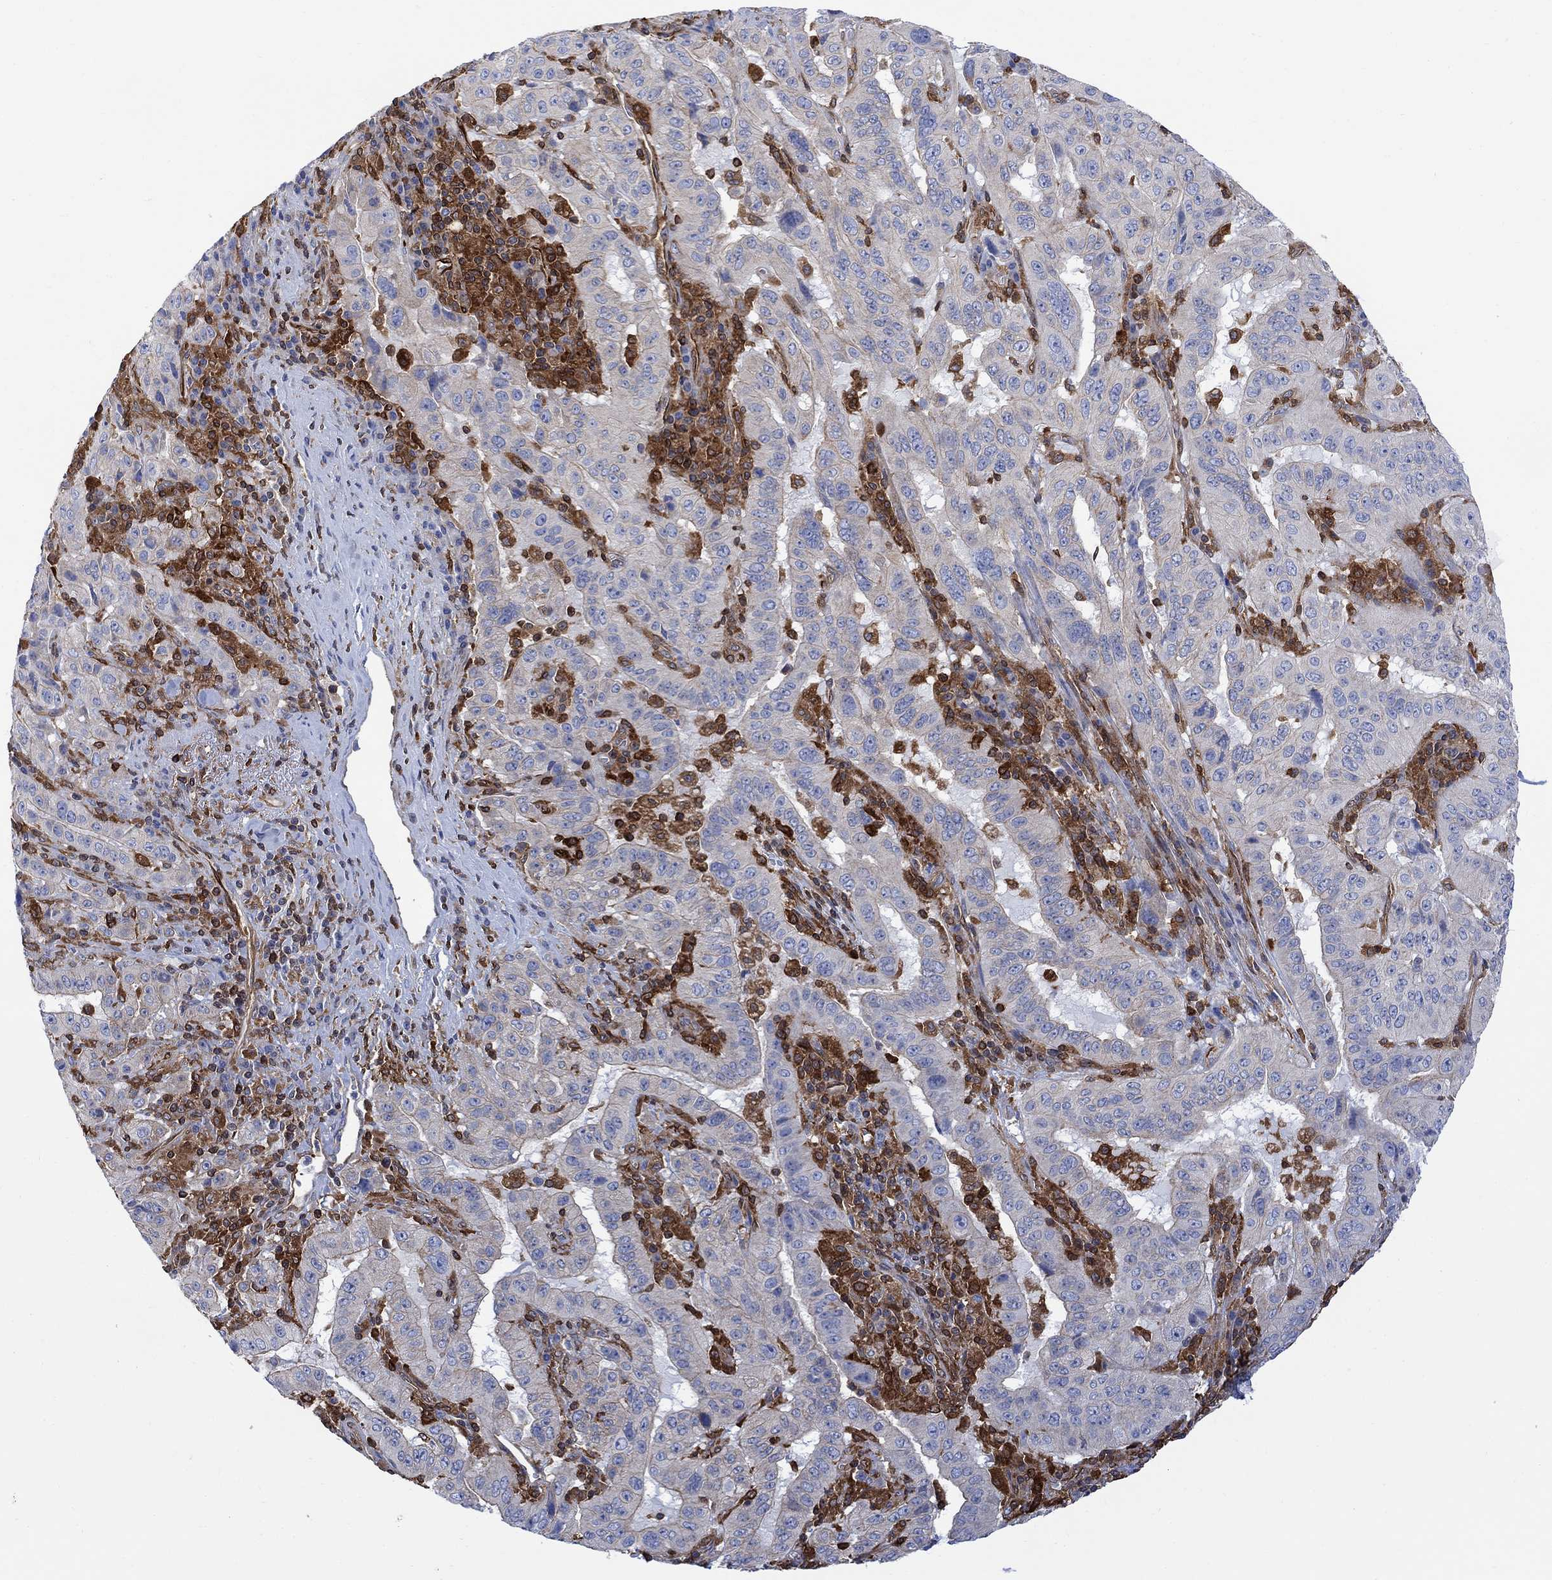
{"staining": {"intensity": "negative", "quantity": "none", "location": "none"}, "tissue": "pancreatic cancer", "cell_type": "Tumor cells", "image_type": "cancer", "snomed": [{"axis": "morphology", "description": "Adenocarcinoma, NOS"}, {"axis": "topography", "description": "Pancreas"}], "caption": "The image demonstrates no staining of tumor cells in adenocarcinoma (pancreatic). (DAB immunohistochemistry (IHC), high magnification).", "gene": "GBP5", "patient": {"sex": "male", "age": 63}}